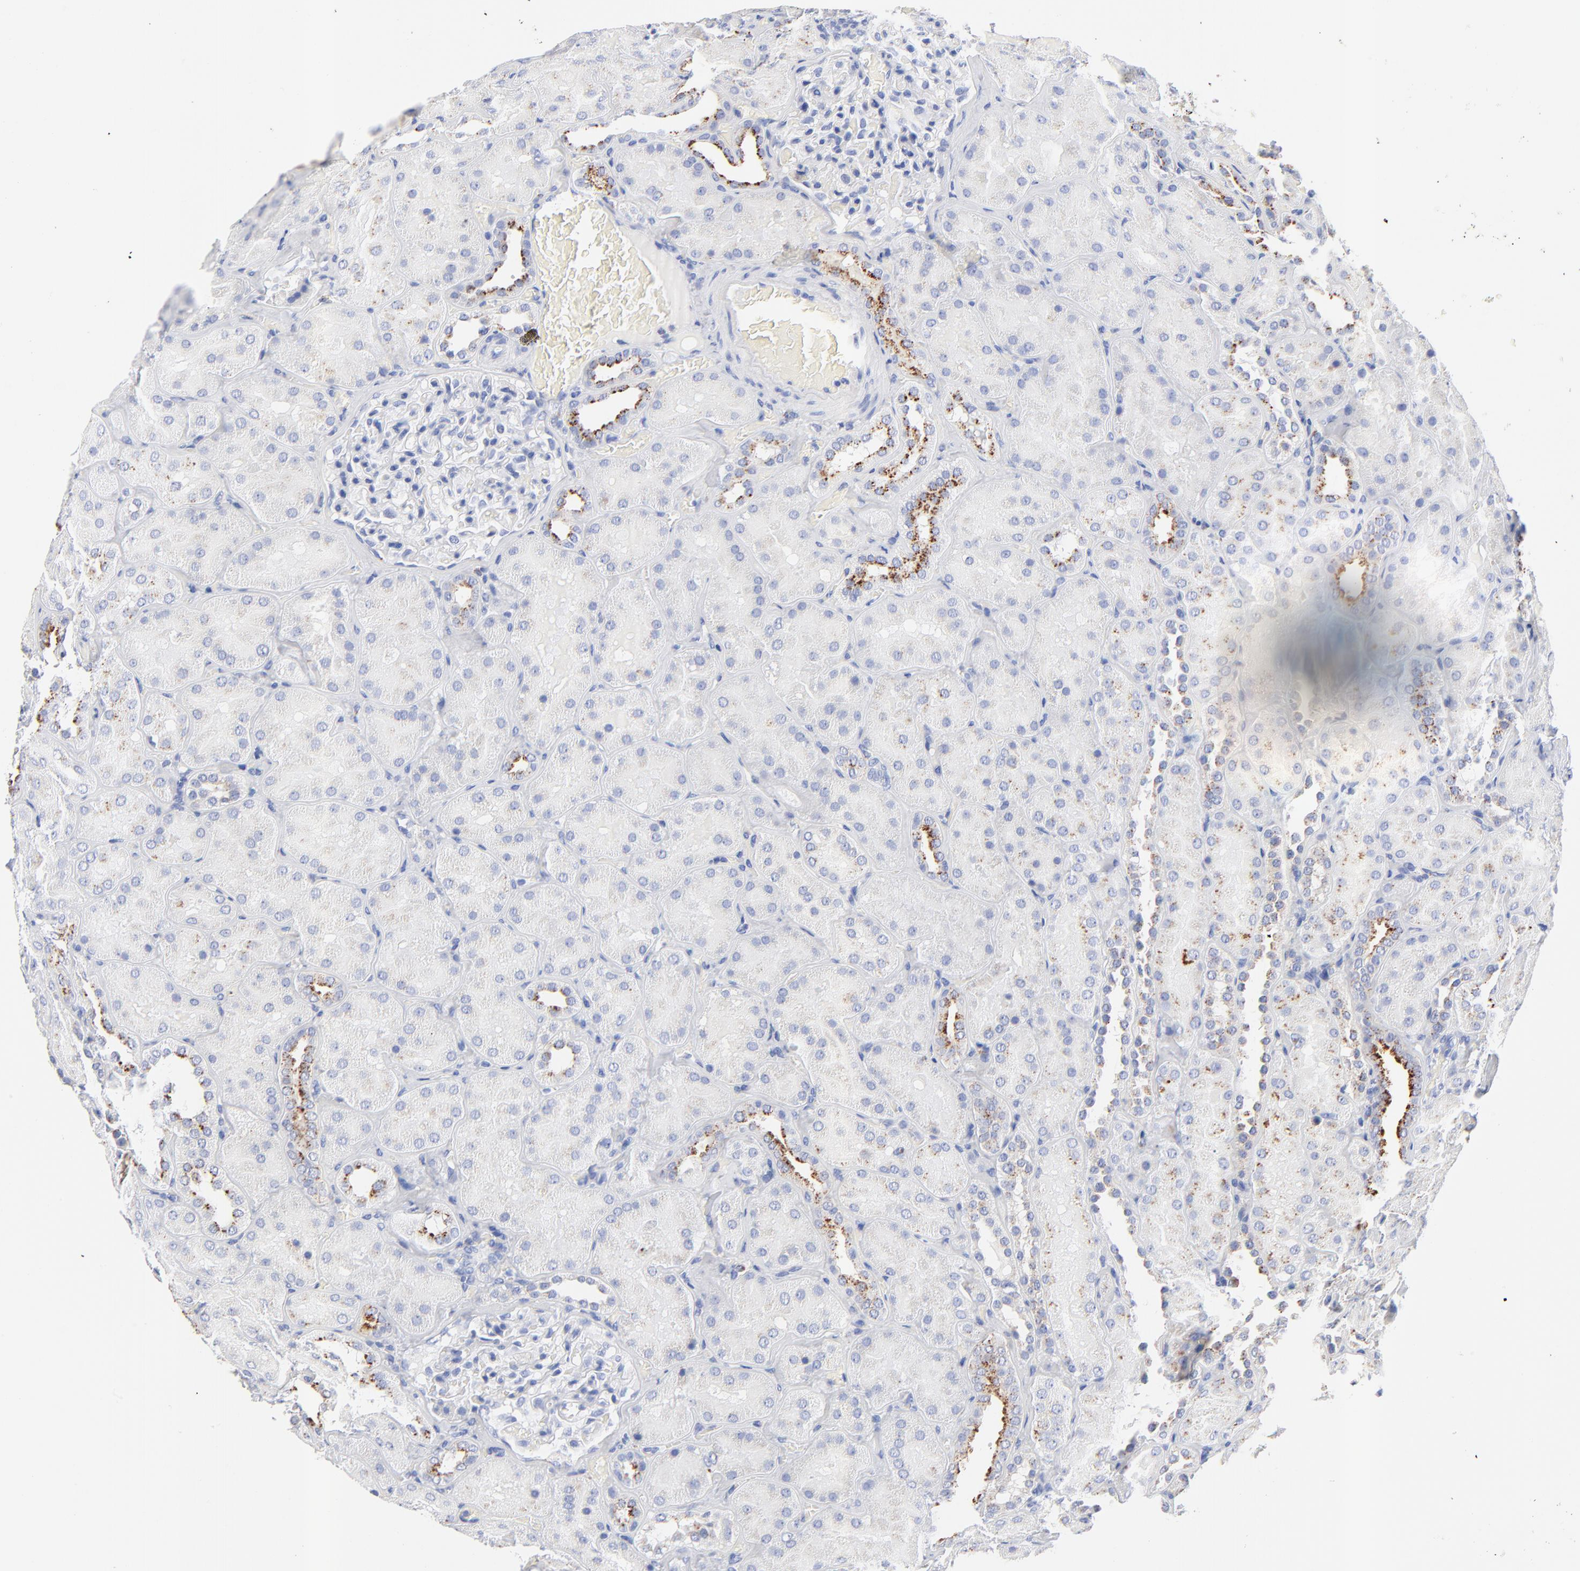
{"staining": {"intensity": "negative", "quantity": "none", "location": "none"}, "tissue": "kidney", "cell_type": "Cells in glomeruli", "image_type": "normal", "snomed": [{"axis": "morphology", "description": "Normal tissue, NOS"}, {"axis": "topography", "description": "Kidney"}], "caption": "Immunohistochemistry of normal human kidney shows no expression in cells in glomeruli.", "gene": "CPVL", "patient": {"sex": "male", "age": 28}}